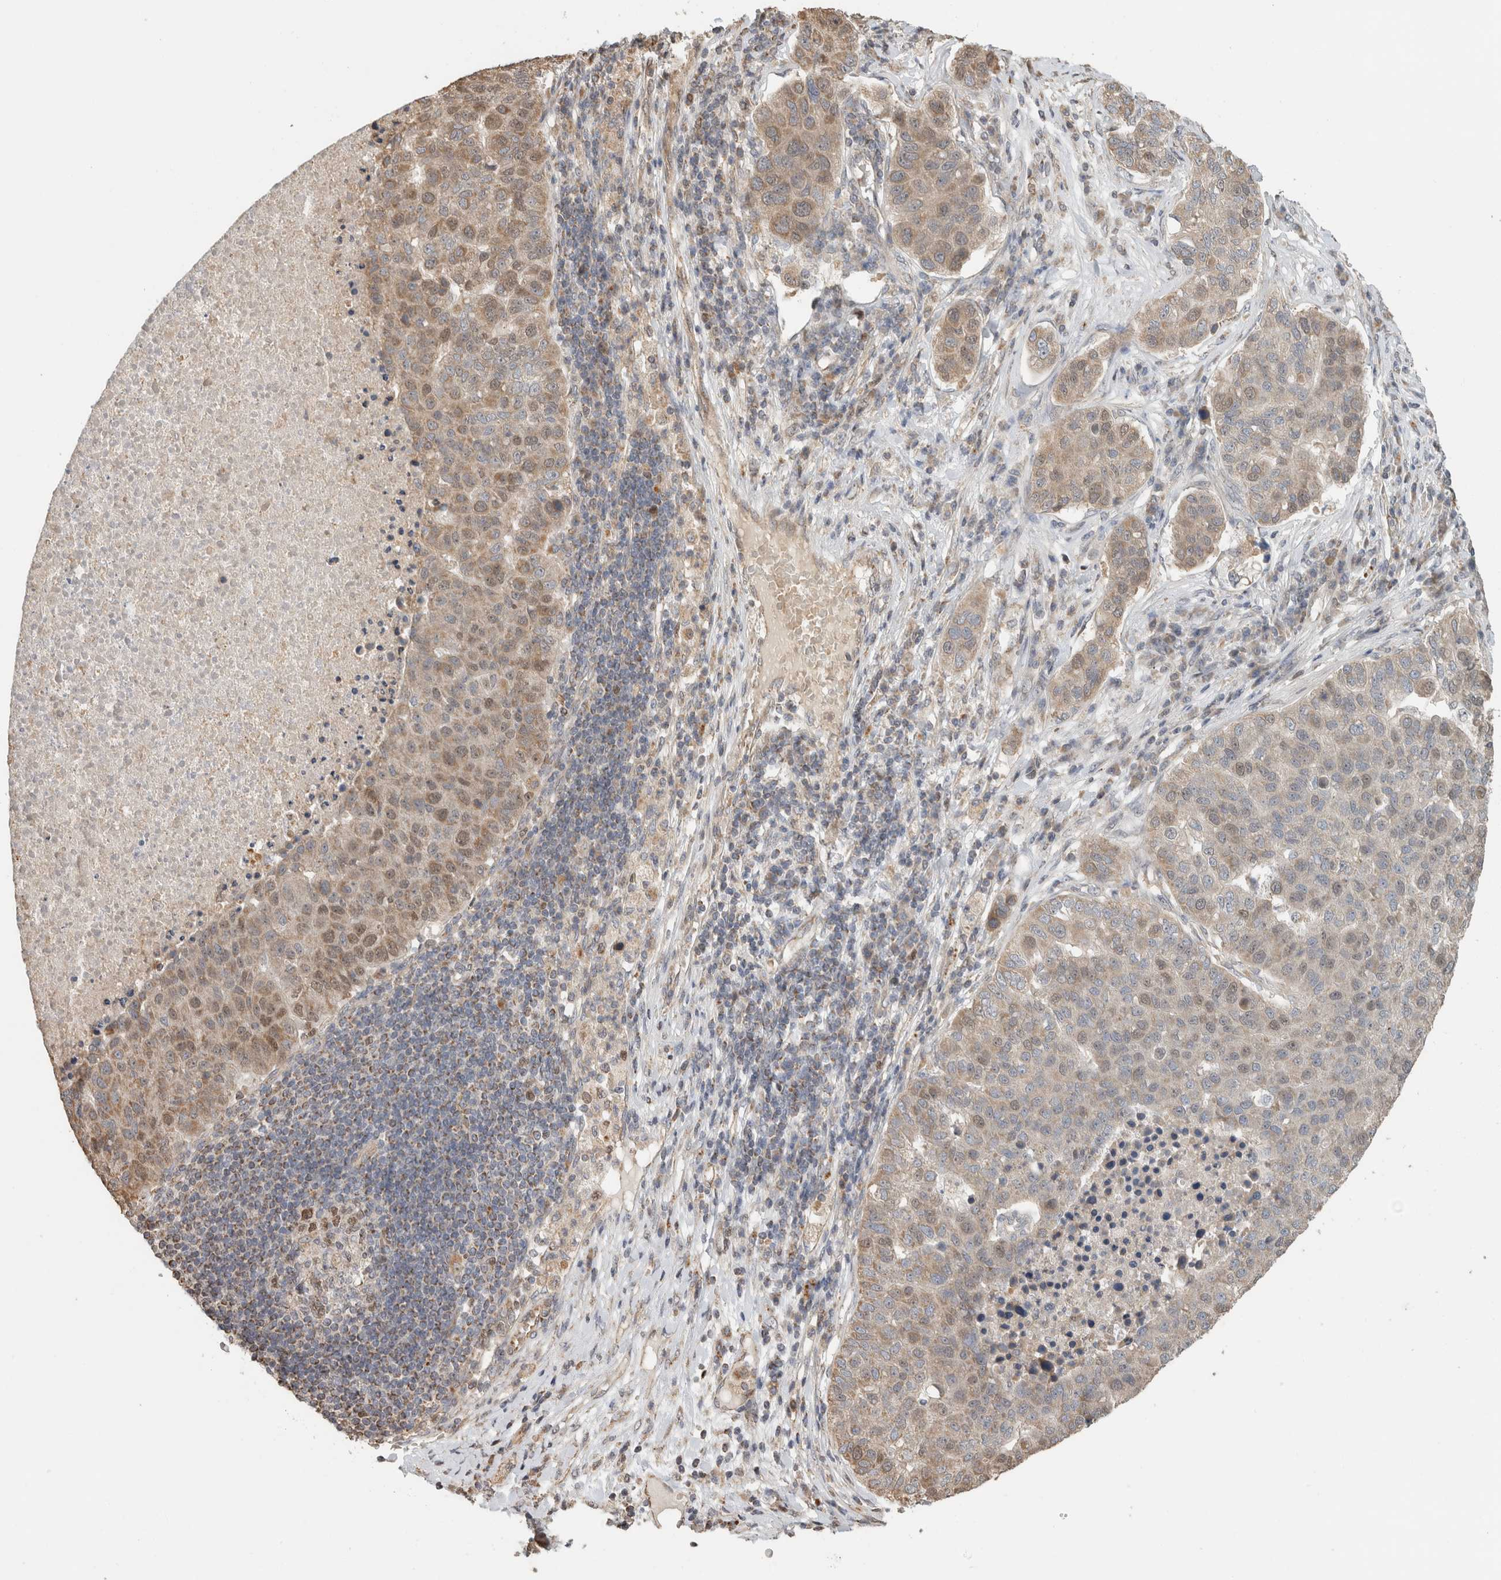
{"staining": {"intensity": "weak", "quantity": "25%-75%", "location": "cytoplasmic/membranous,nuclear"}, "tissue": "pancreatic cancer", "cell_type": "Tumor cells", "image_type": "cancer", "snomed": [{"axis": "morphology", "description": "Adenocarcinoma, NOS"}, {"axis": "topography", "description": "Pancreas"}], "caption": "This is an image of immunohistochemistry (IHC) staining of pancreatic adenocarcinoma, which shows weak positivity in the cytoplasmic/membranous and nuclear of tumor cells.", "gene": "GINS4", "patient": {"sex": "female", "age": 61}}